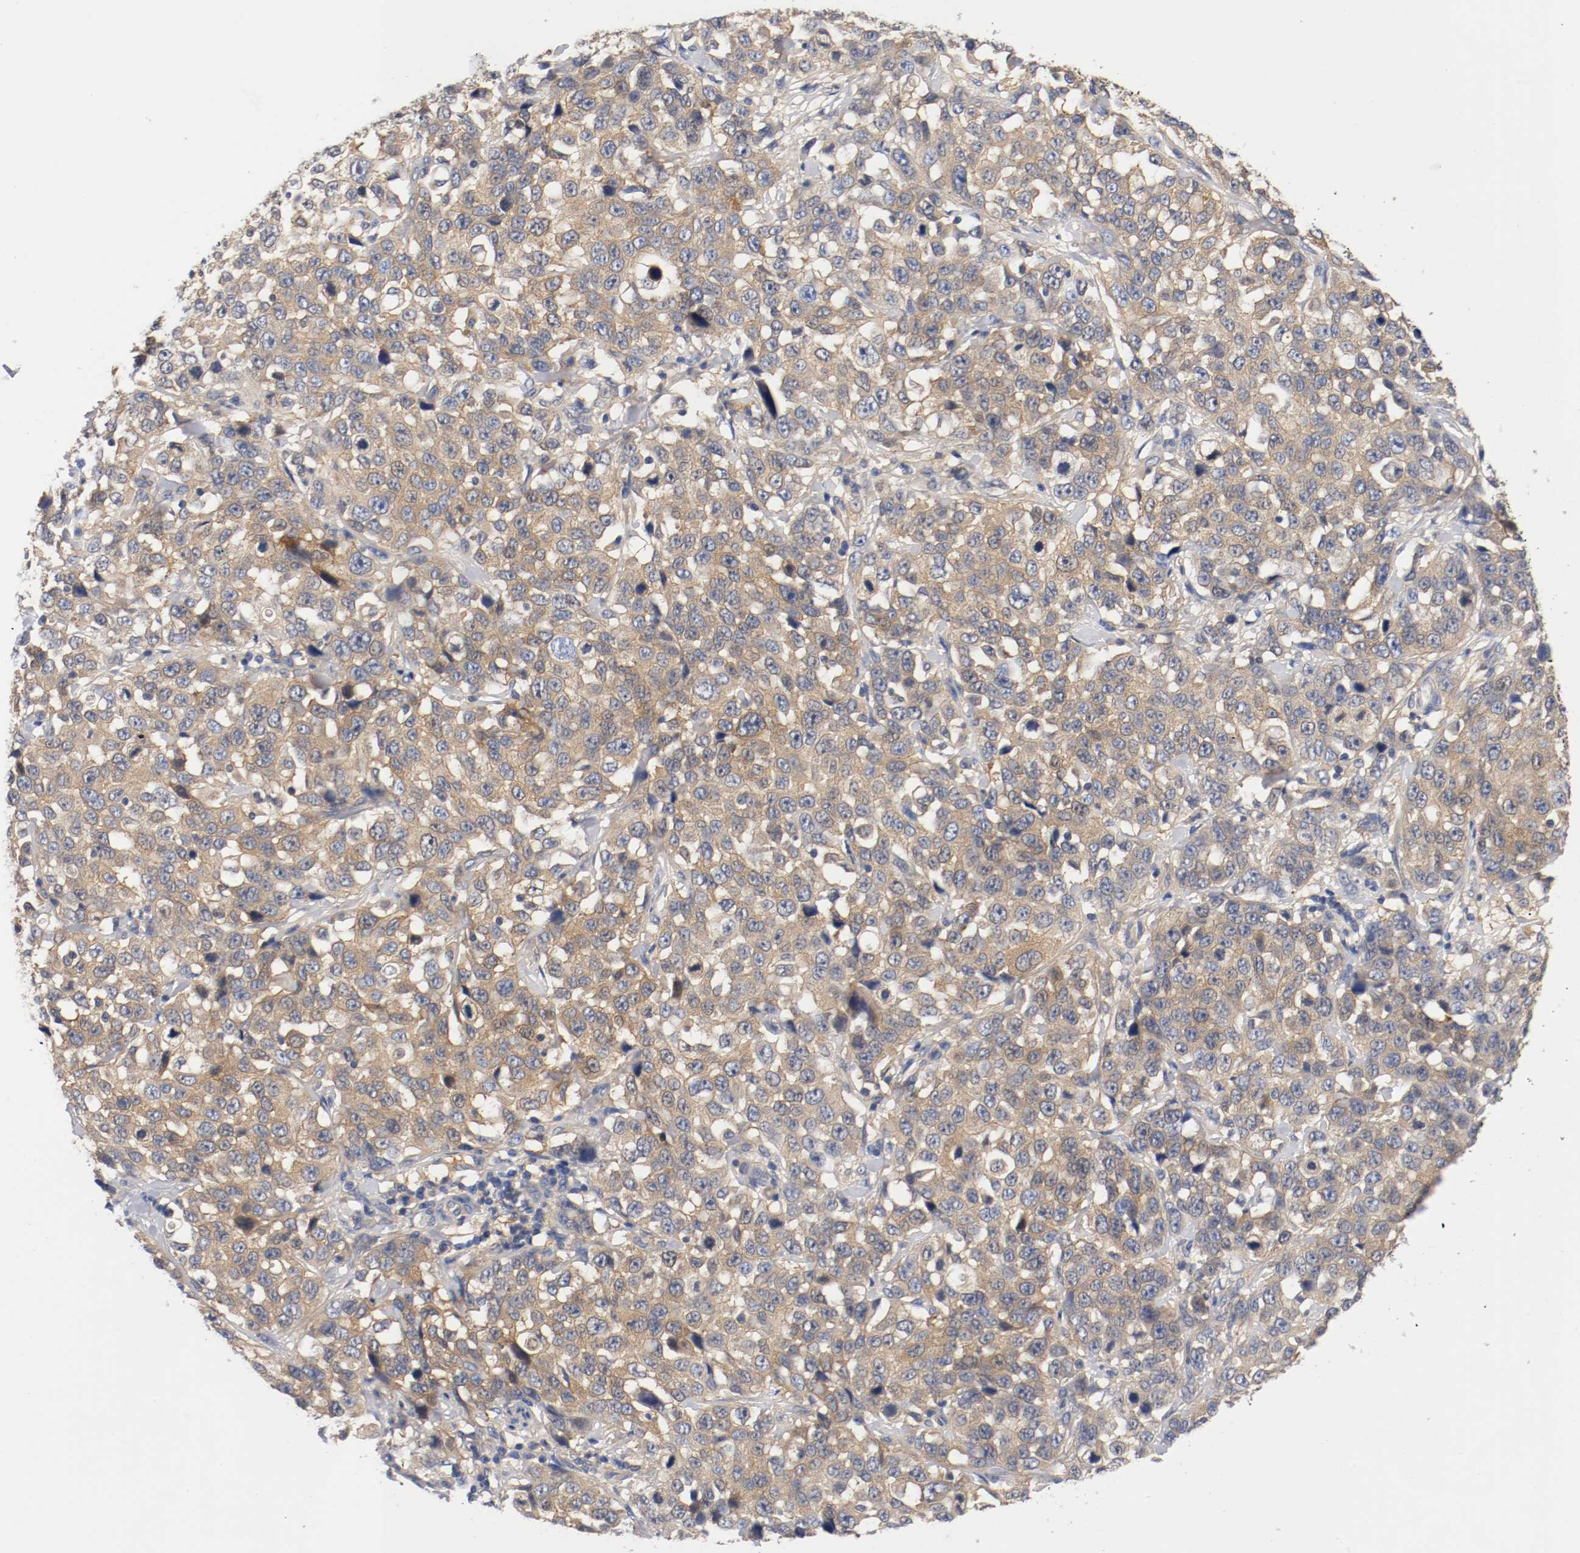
{"staining": {"intensity": "moderate", "quantity": ">75%", "location": "cytoplasmic/membranous"}, "tissue": "stomach cancer", "cell_type": "Tumor cells", "image_type": "cancer", "snomed": [{"axis": "morphology", "description": "Normal tissue, NOS"}, {"axis": "morphology", "description": "Adenocarcinoma, NOS"}, {"axis": "topography", "description": "Stomach"}], "caption": "Adenocarcinoma (stomach) stained with a protein marker demonstrates moderate staining in tumor cells.", "gene": "HGS", "patient": {"sex": "male", "age": 48}}